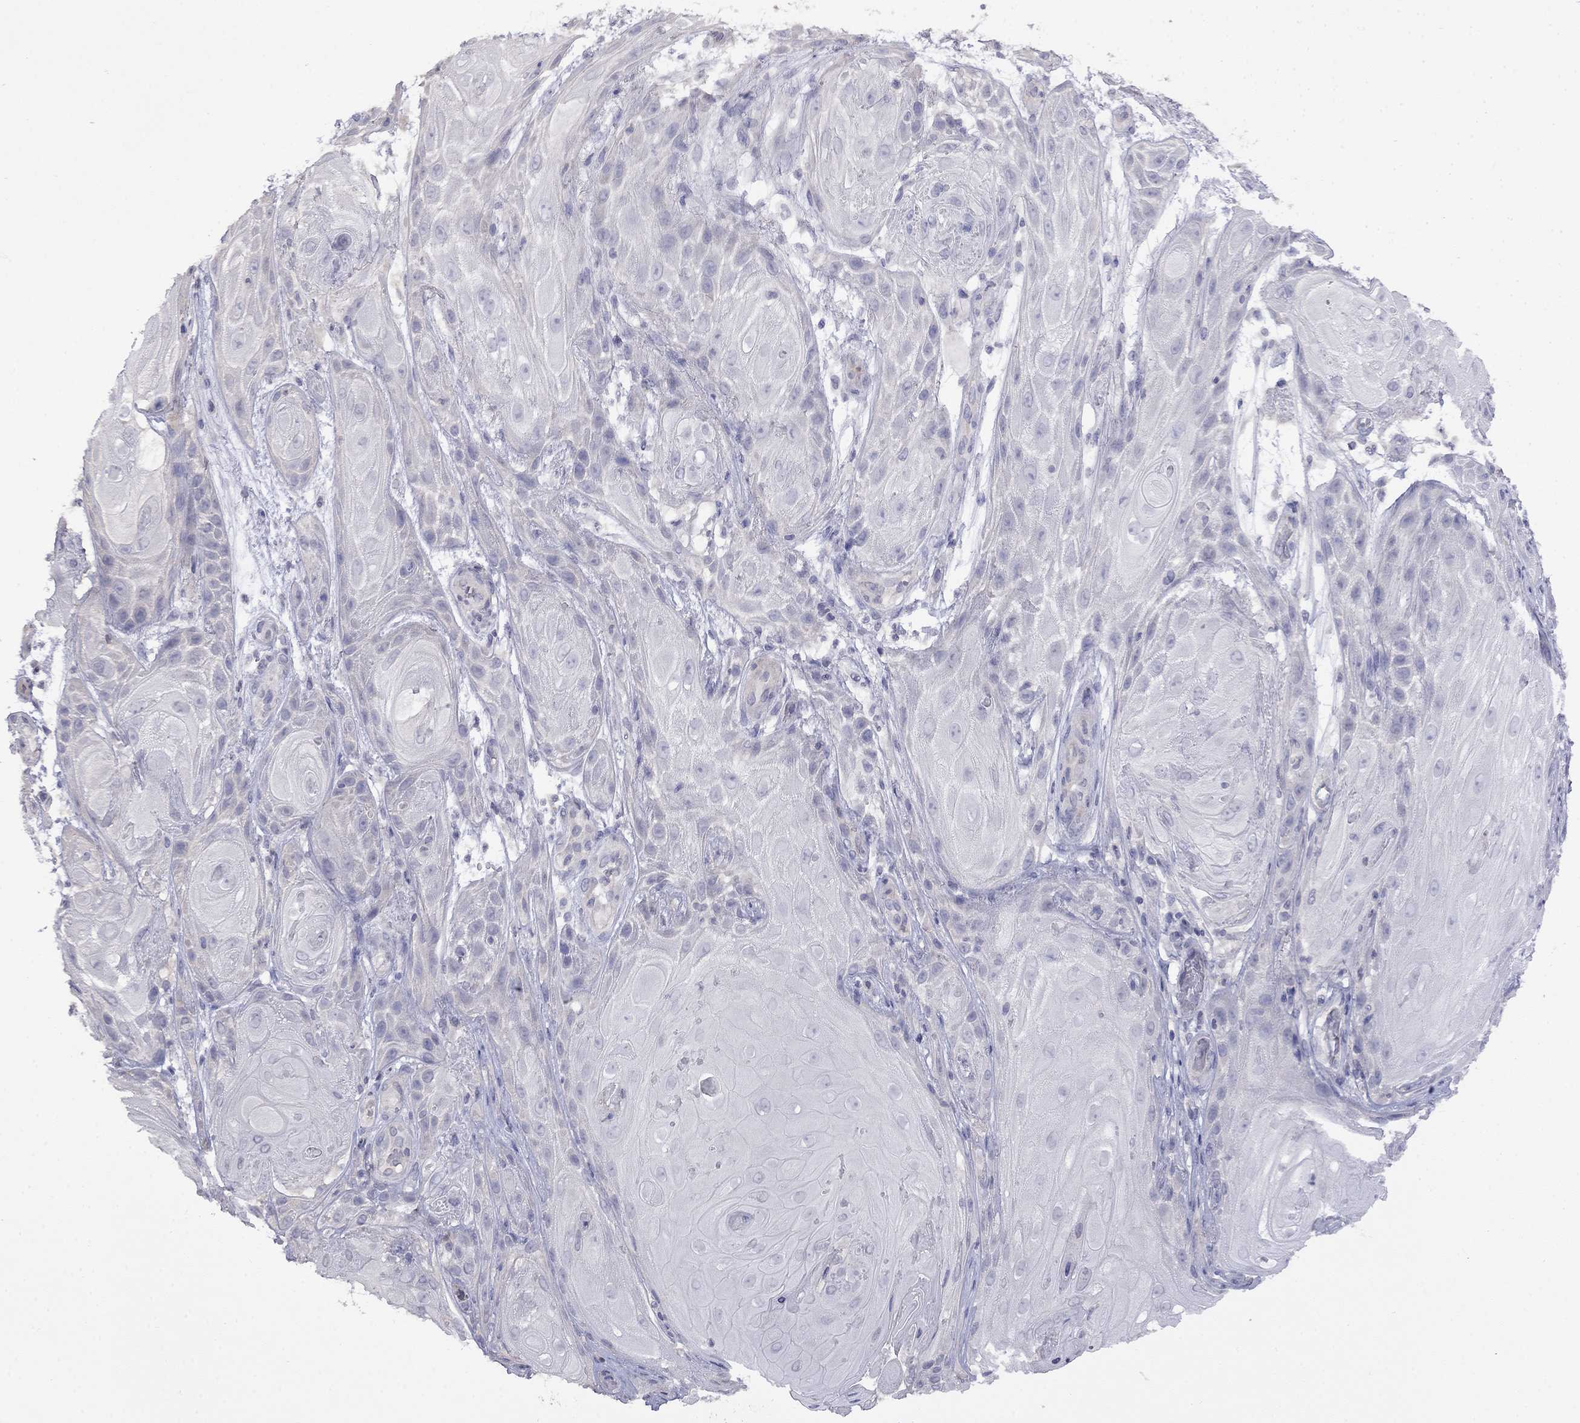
{"staining": {"intensity": "negative", "quantity": "none", "location": "none"}, "tissue": "skin cancer", "cell_type": "Tumor cells", "image_type": "cancer", "snomed": [{"axis": "morphology", "description": "Squamous cell carcinoma, NOS"}, {"axis": "topography", "description": "Skin"}], "caption": "Tumor cells show no significant expression in skin squamous cell carcinoma. (DAB immunohistochemistry (IHC) visualized using brightfield microscopy, high magnification).", "gene": "GUCA1B", "patient": {"sex": "male", "age": 62}}